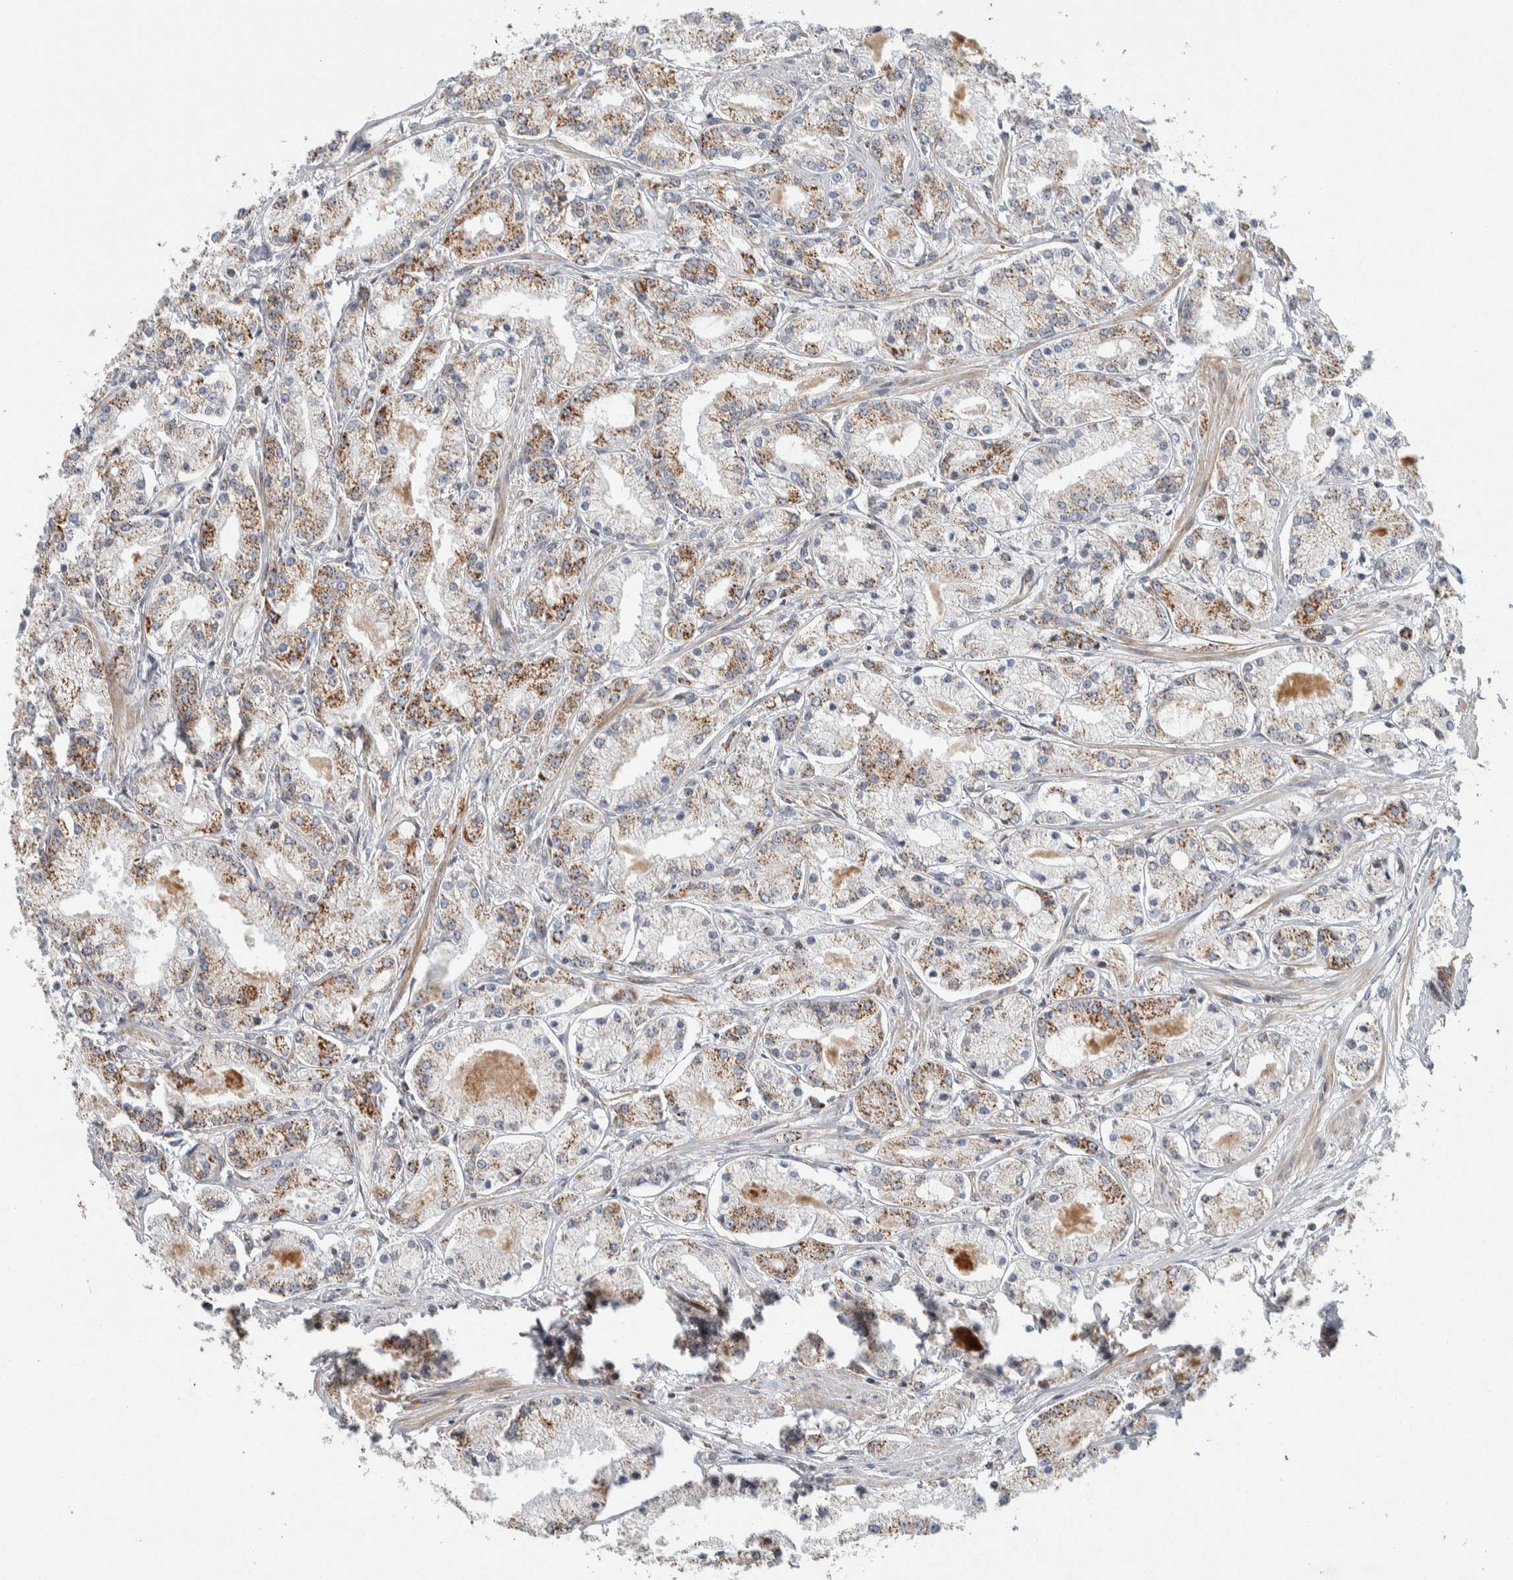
{"staining": {"intensity": "moderate", "quantity": ">75%", "location": "cytoplasmic/membranous"}, "tissue": "prostate cancer", "cell_type": "Tumor cells", "image_type": "cancer", "snomed": [{"axis": "morphology", "description": "Adenocarcinoma, High grade"}, {"axis": "topography", "description": "Prostate"}], "caption": "Immunohistochemical staining of human prostate cancer (adenocarcinoma (high-grade)) exhibits medium levels of moderate cytoplasmic/membranous positivity in about >75% of tumor cells.", "gene": "AFP", "patient": {"sex": "male", "age": 66}}